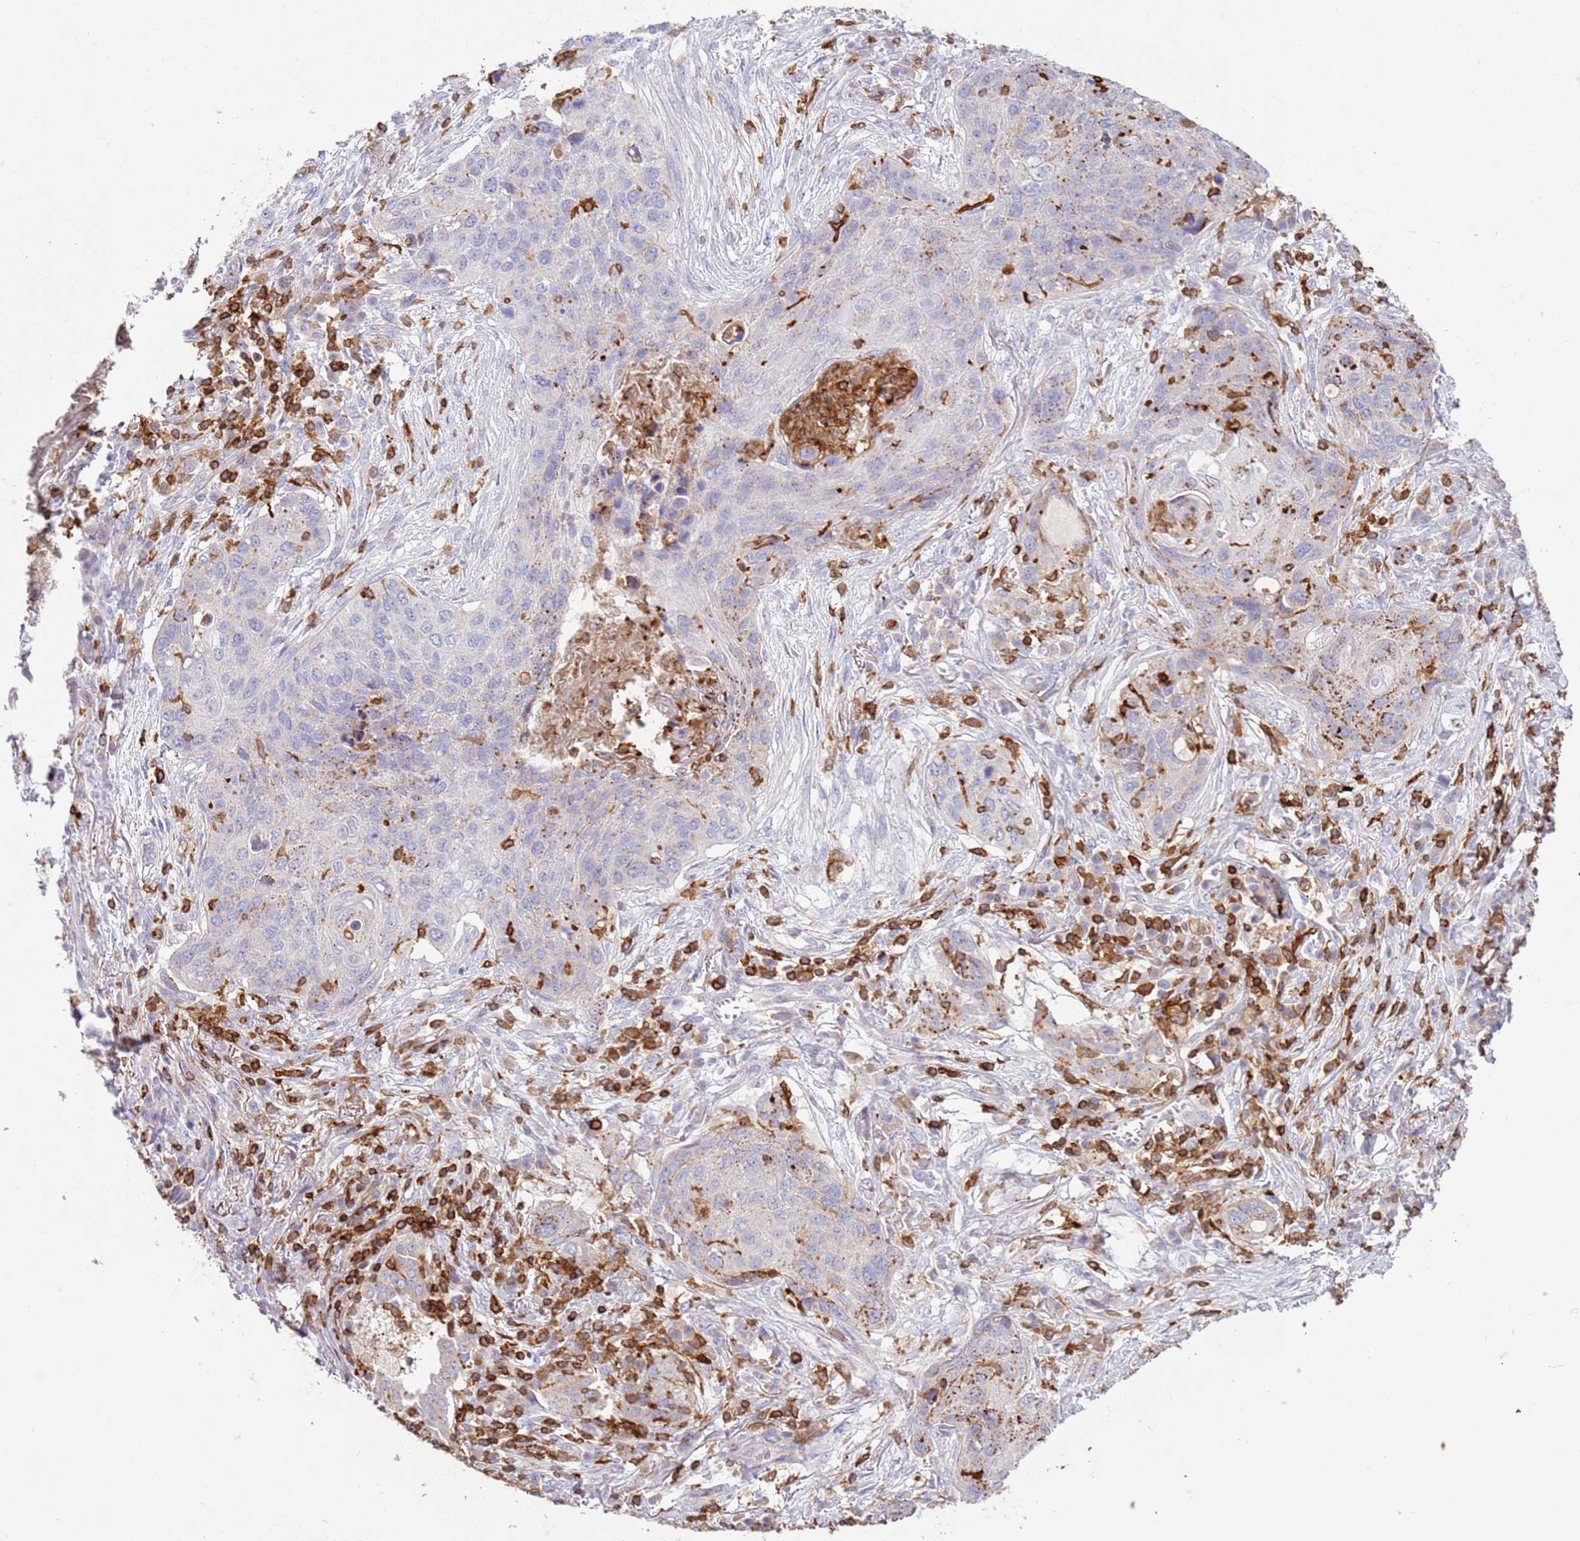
{"staining": {"intensity": "moderate", "quantity": "<25%", "location": "cytoplasmic/membranous"}, "tissue": "lung cancer", "cell_type": "Tumor cells", "image_type": "cancer", "snomed": [{"axis": "morphology", "description": "Squamous cell carcinoma, NOS"}, {"axis": "topography", "description": "Lung"}], "caption": "Squamous cell carcinoma (lung) stained with a brown dye demonstrates moderate cytoplasmic/membranous positive staining in approximately <25% of tumor cells.", "gene": "TTPAL", "patient": {"sex": "female", "age": 63}}